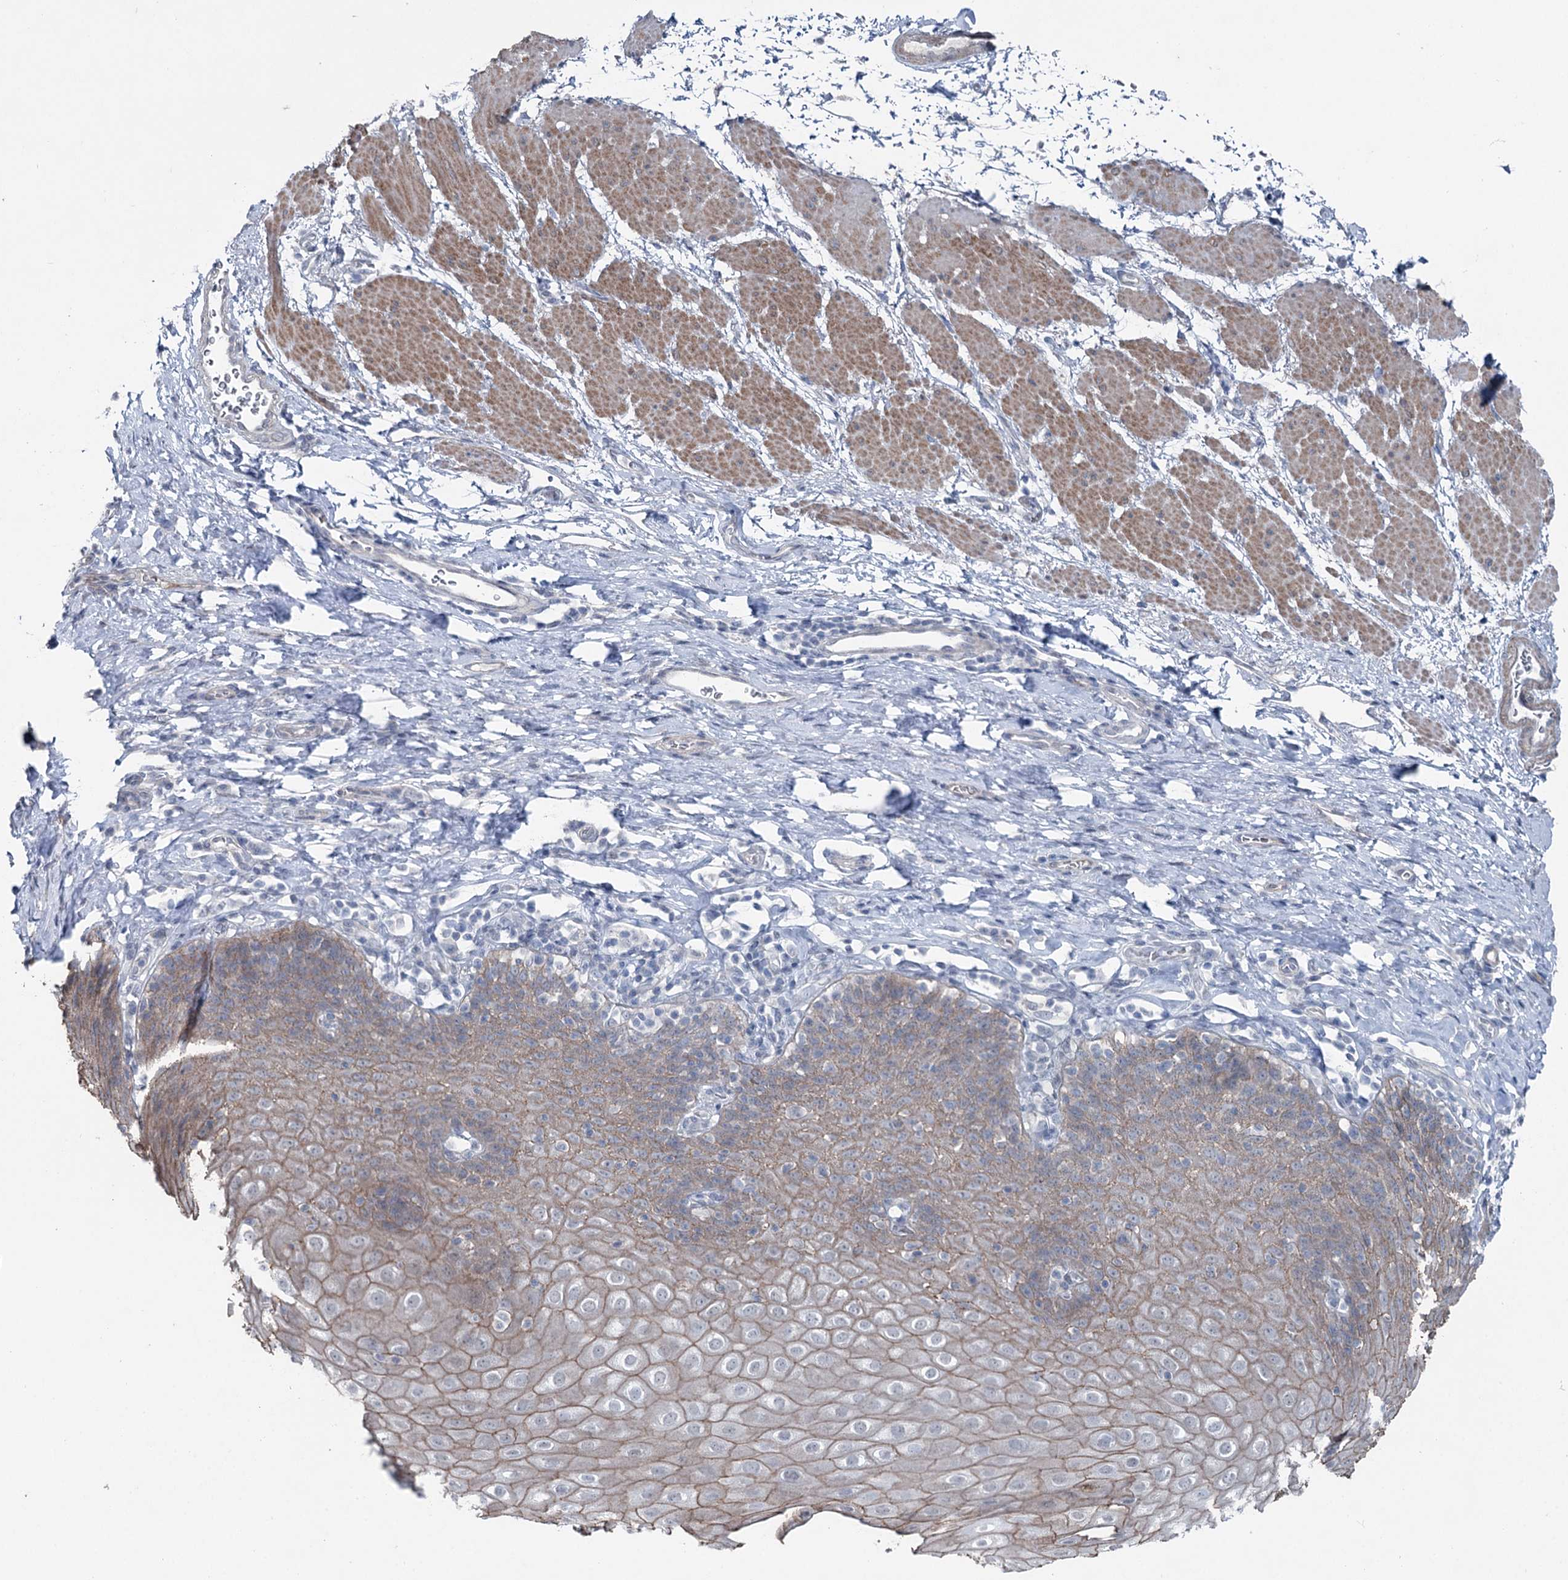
{"staining": {"intensity": "strong", "quantity": "25%-75%", "location": "cytoplasmic/membranous"}, "tissue": "esophagus", "cell_type": "Squamous epithelial cells", "image_type": "normal", "snomed": [{"axis": "morphology", "description": "Normal tissue, NOS"}, {"axis": "topography", "description": "Esophagus"}], "caption": "Immunohistochemical staining of normal esophagus exhibits strong cytoplasmic/membranous protein expression in about 25%-75% of squamous epithelial cells.", "gene": "FAM120B", "patient": {"sex": "female", "age": 61}}